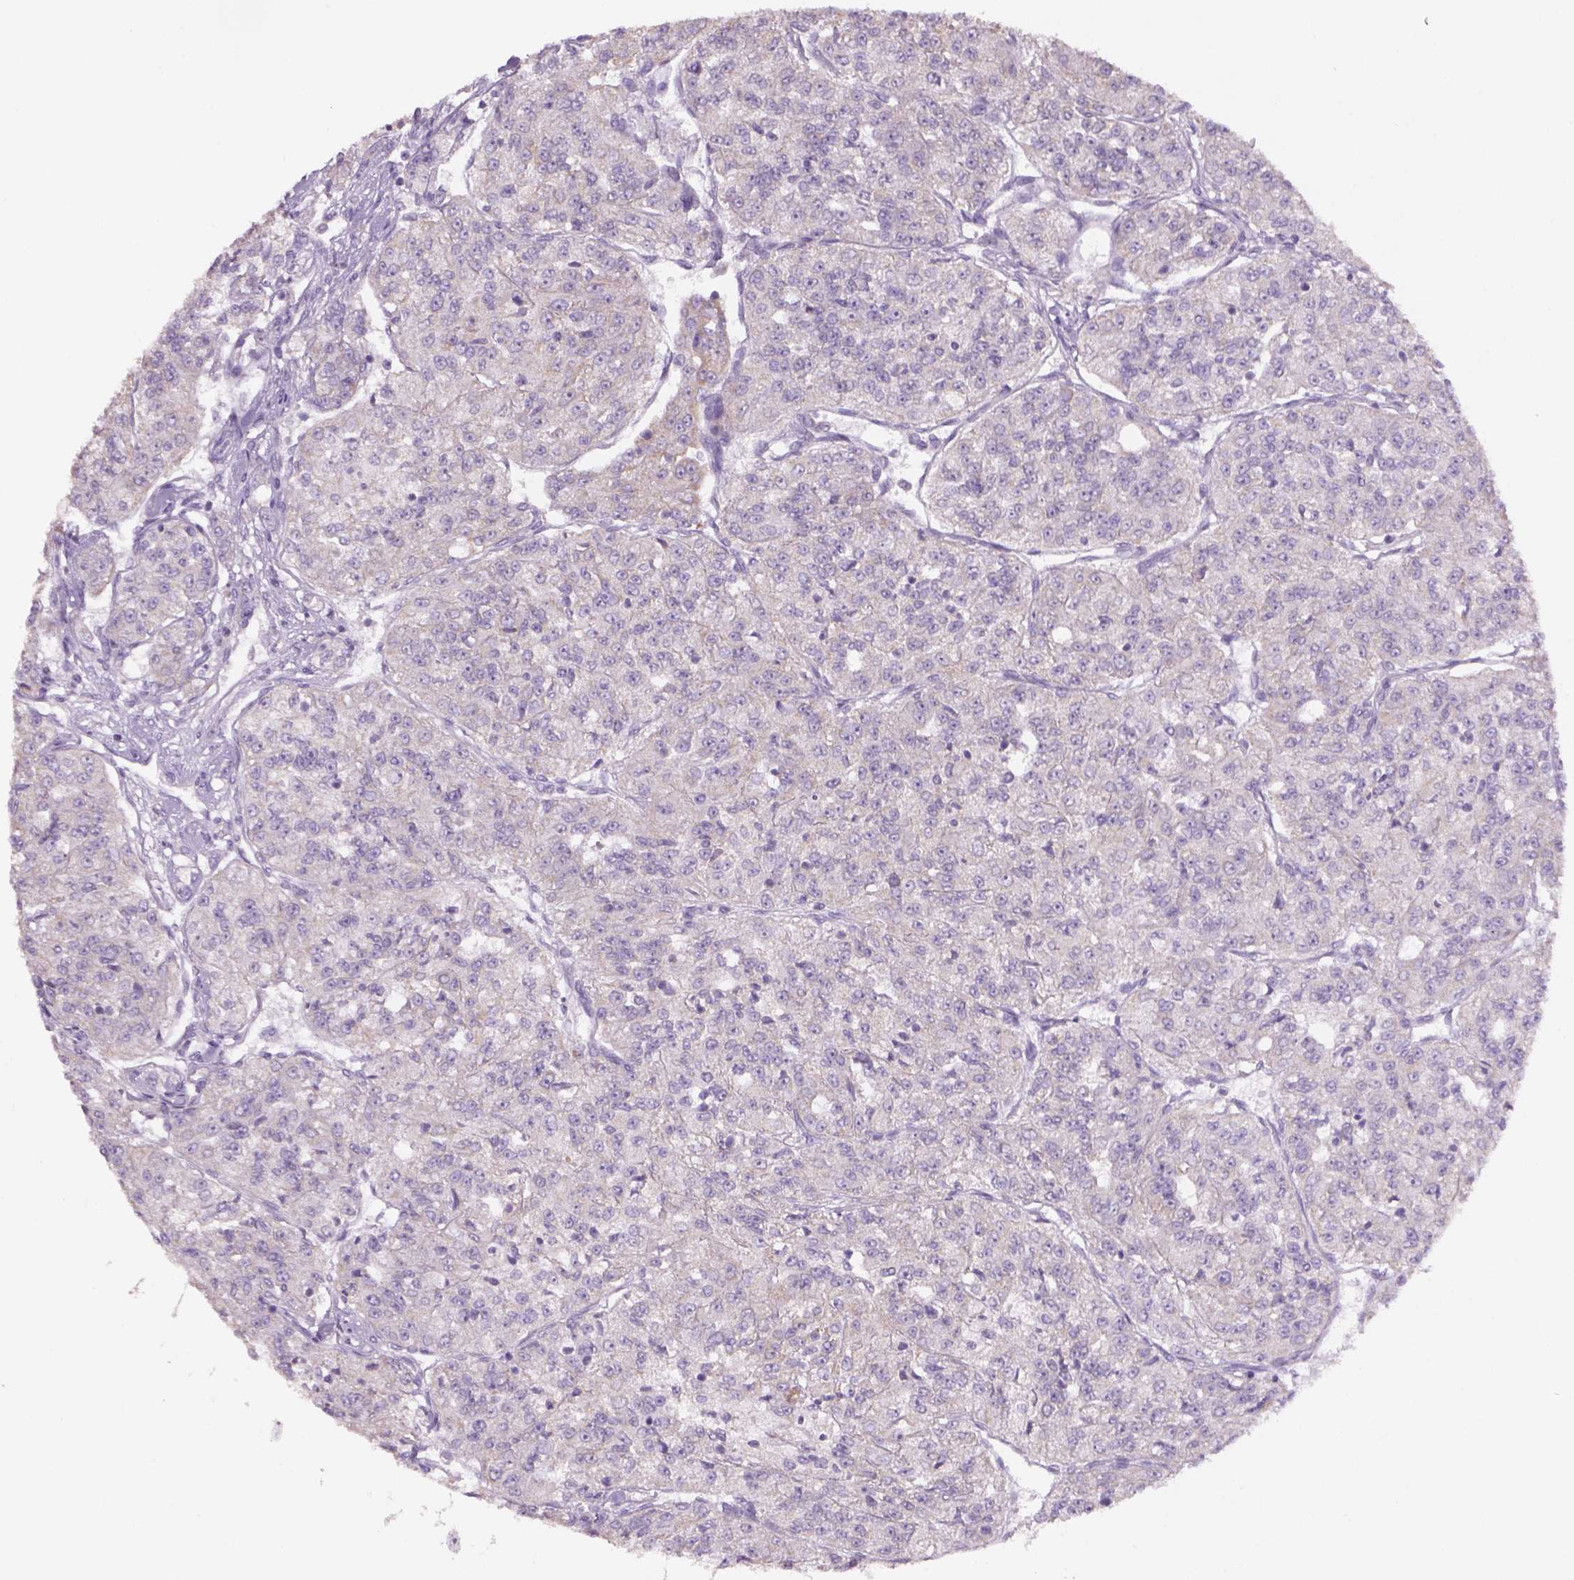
{"staining": {"intensity": "negative", "quantity": "none", "location": "none"}, "tissue": "renal cancer", "cell_type": "Tumor cells", "image_type": "cancer", "snomed": [{"axis": "morphology", "description": "Adenocarcinoma, NOS"}, {"axis": "topography", "description": "Kidney"}], "caption": "This is an immunohistochemistry (IHC) photomicrograph of human renal cancer (adenocarcinoma). There is no expression in tumor cells.", "gene": "ADGRV1", "patient": {"sex": "female", "age": 63}}